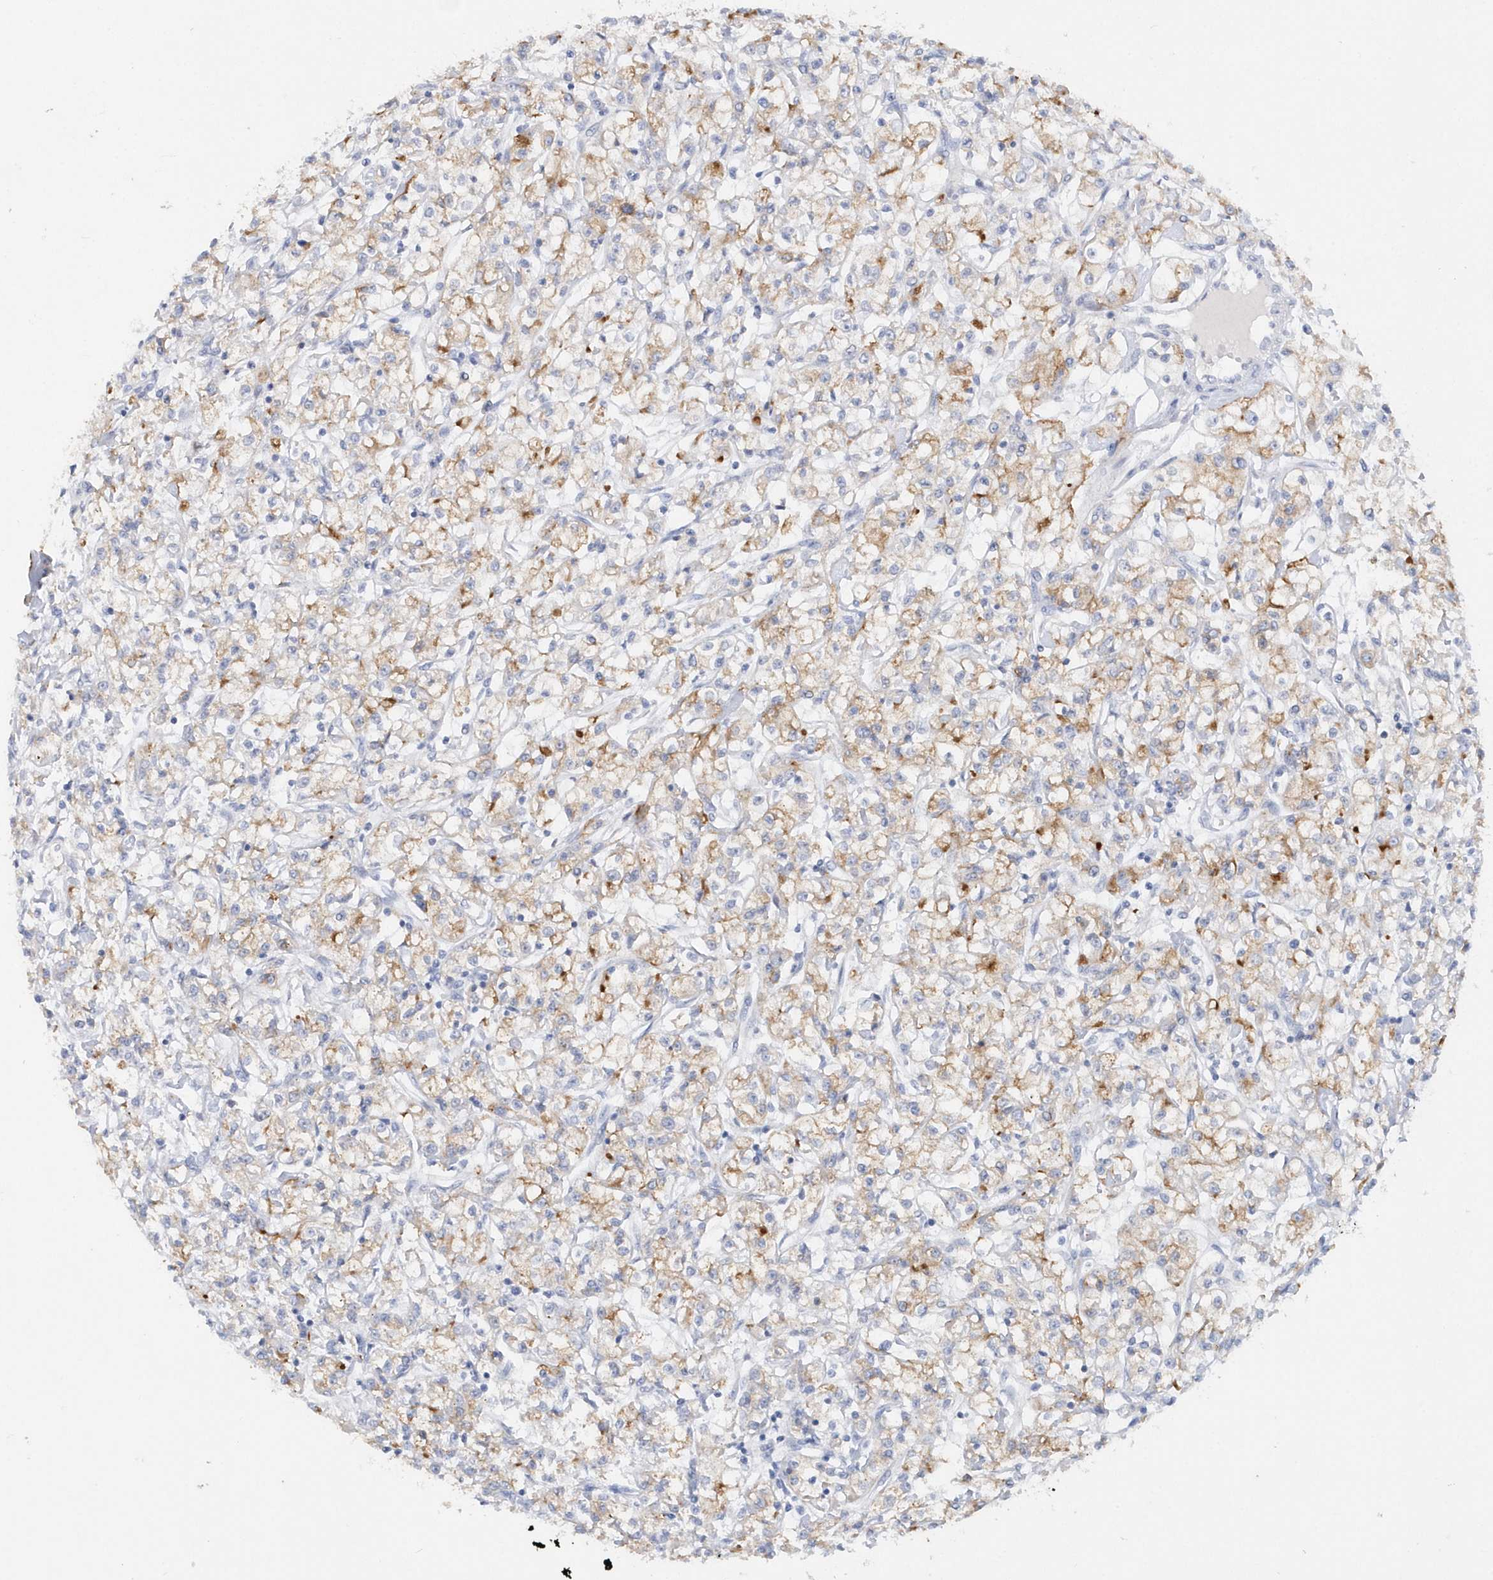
{"staining": {"intensity": "moderate", "quantity": "25%-75%", "location": "cytoplasmic/membranous"}, "tissue": "renal cancer", "cell_type": "Tumor cells", "image_type": "cancer", "snomed": [{"axis": "morphology", "description": "Adenocarcinoma, NOS"}, {"axis": "topography", "description": "Kidney"}], "caption": "Renal adenocarcinoma stained with immunohistochemistry (IHC) displays moderate cytoplasmic/membranous positivity in about 25%-75% of tumor cells.", "gene": "RPE", "patient": {"sex": "female", "age": 59}}